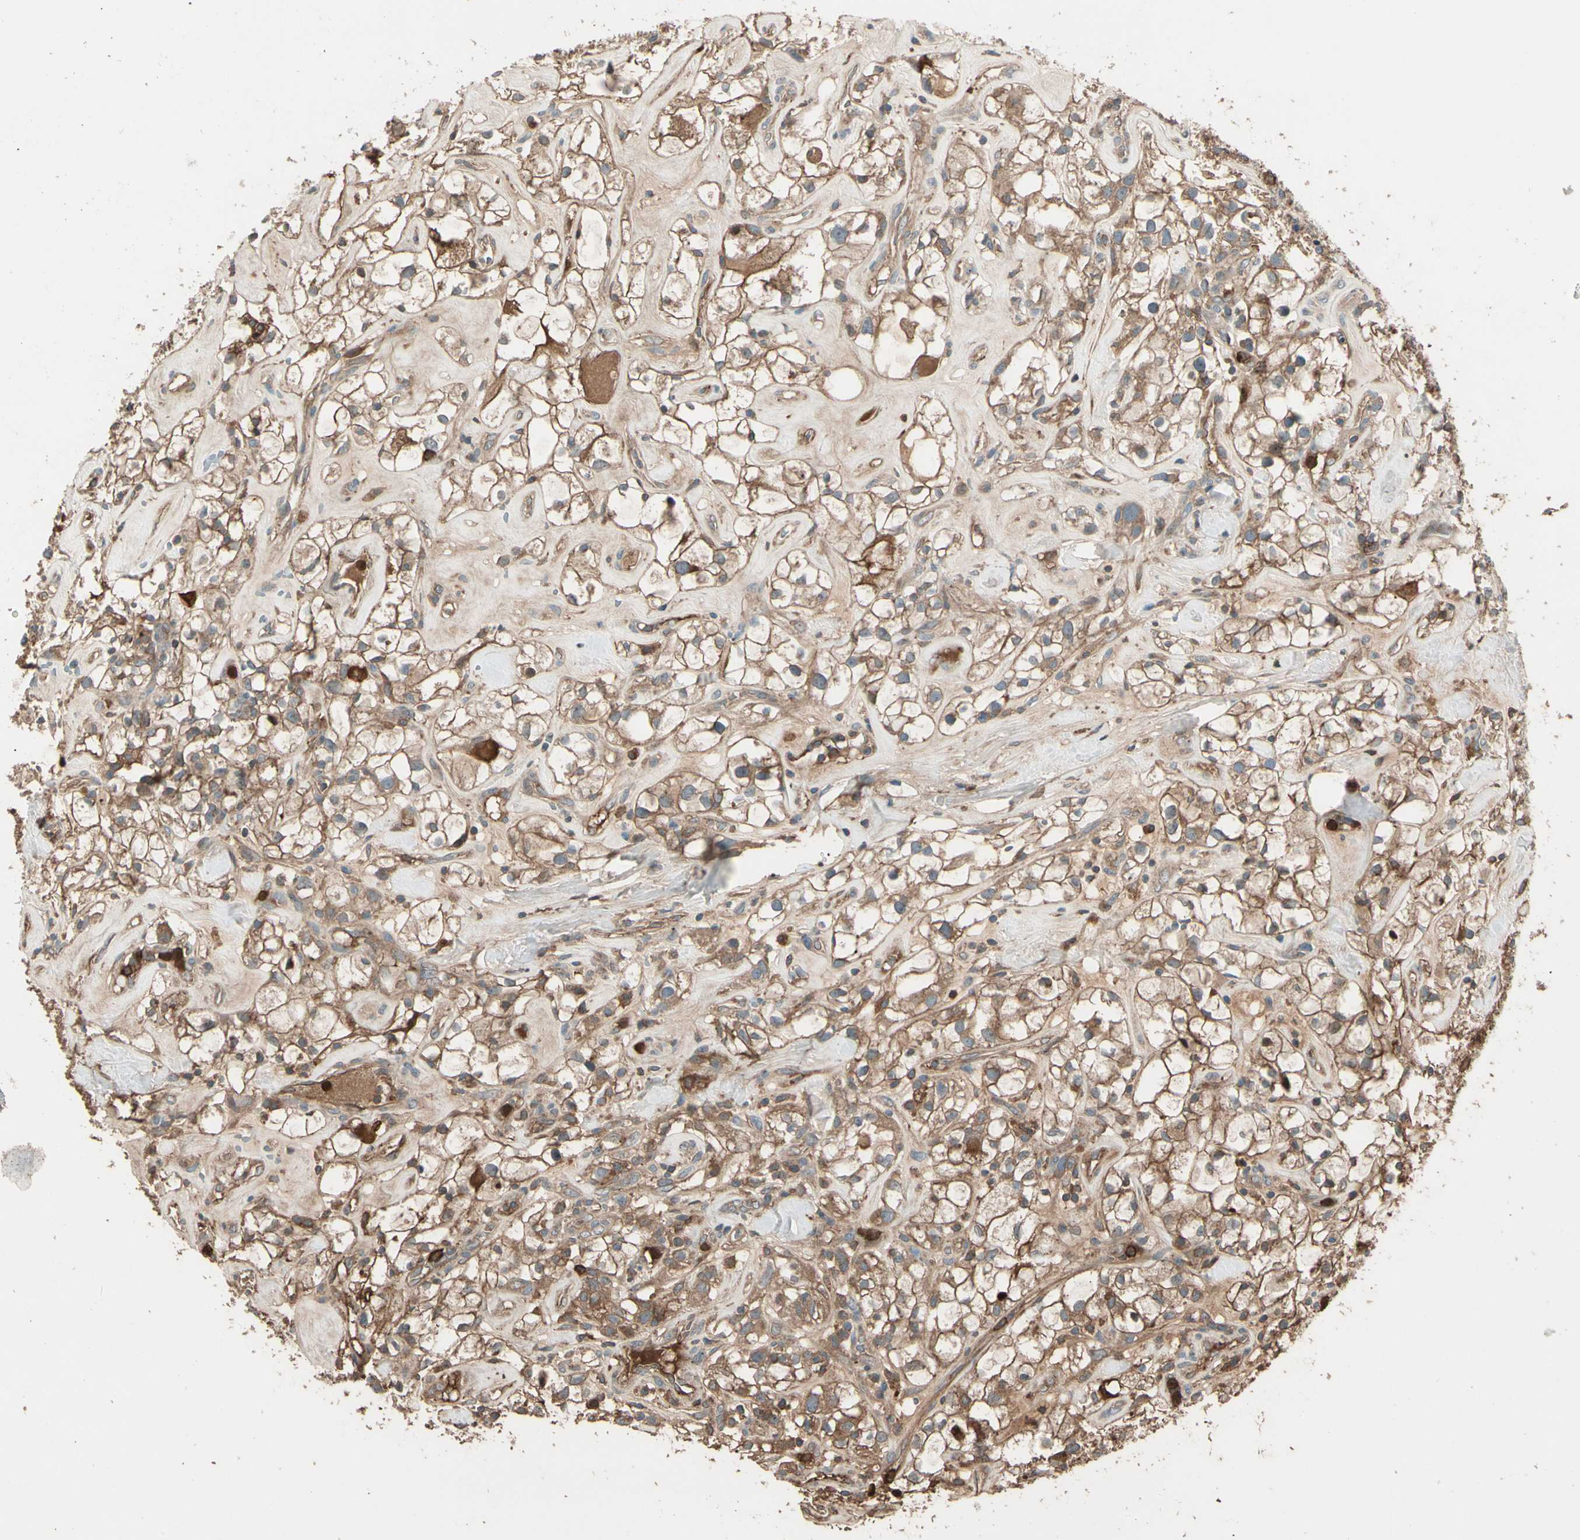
{"staining": {"intensity": "moderate", "quantity": ">75%", "location": "cytoplasmic/membranous"}, "tissue": "renal cancer", "cell_type": "Tumor cells", "image_type": "cancer", "snomed": [{"axis": "morphology", "description": "Adenocarcinoma, NOS"}, {"axis": "topography", "description": "Kidney"}], "caption": "Renal cancer stained with a protein marker demonstrates moderate staining in tumor cells.", "gene": "STX11", "patient": {"sex": "female", "age": 60}}